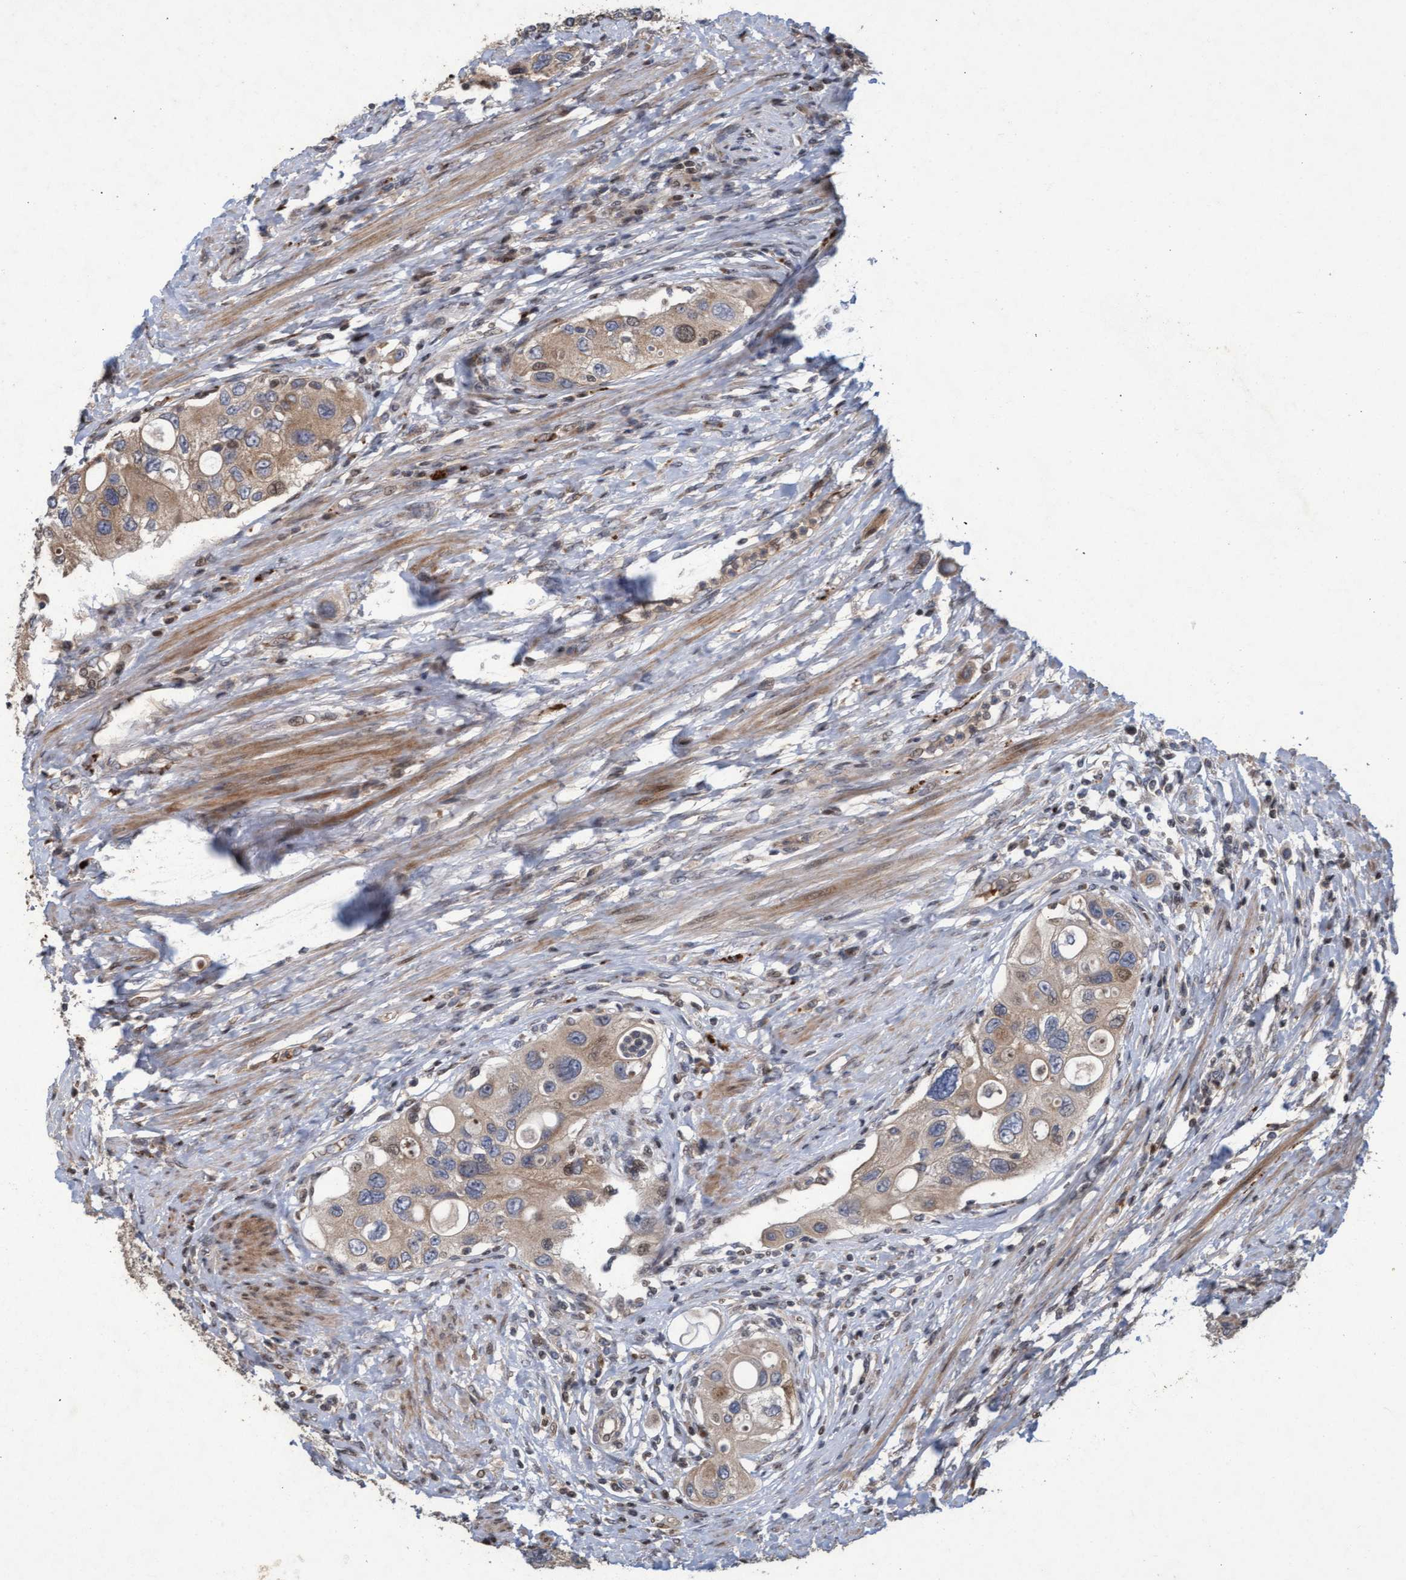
{"staining": {"intensity": "moderate", "quantity": ">75%", "location": "cytoplasmic/membranous"}, "tissue": "urothelial cancer", "cell_type": "Tumor cells", "image_type": "cancer", "snomed": [{"axis": "morphology", "description": "Urothelial carcinoma, High grade"}, {"axis": "topography", "description": "Urinary bladder"}], "caption": "About >75% of tumor cells in high-grade urothelial carcinoma display moderate cytoplasmic/membranous protein positivity as visualized by brown immunohistochemical staining.", "gene": "KCNC2", "patient": {"sex": "female", "age": 56}}